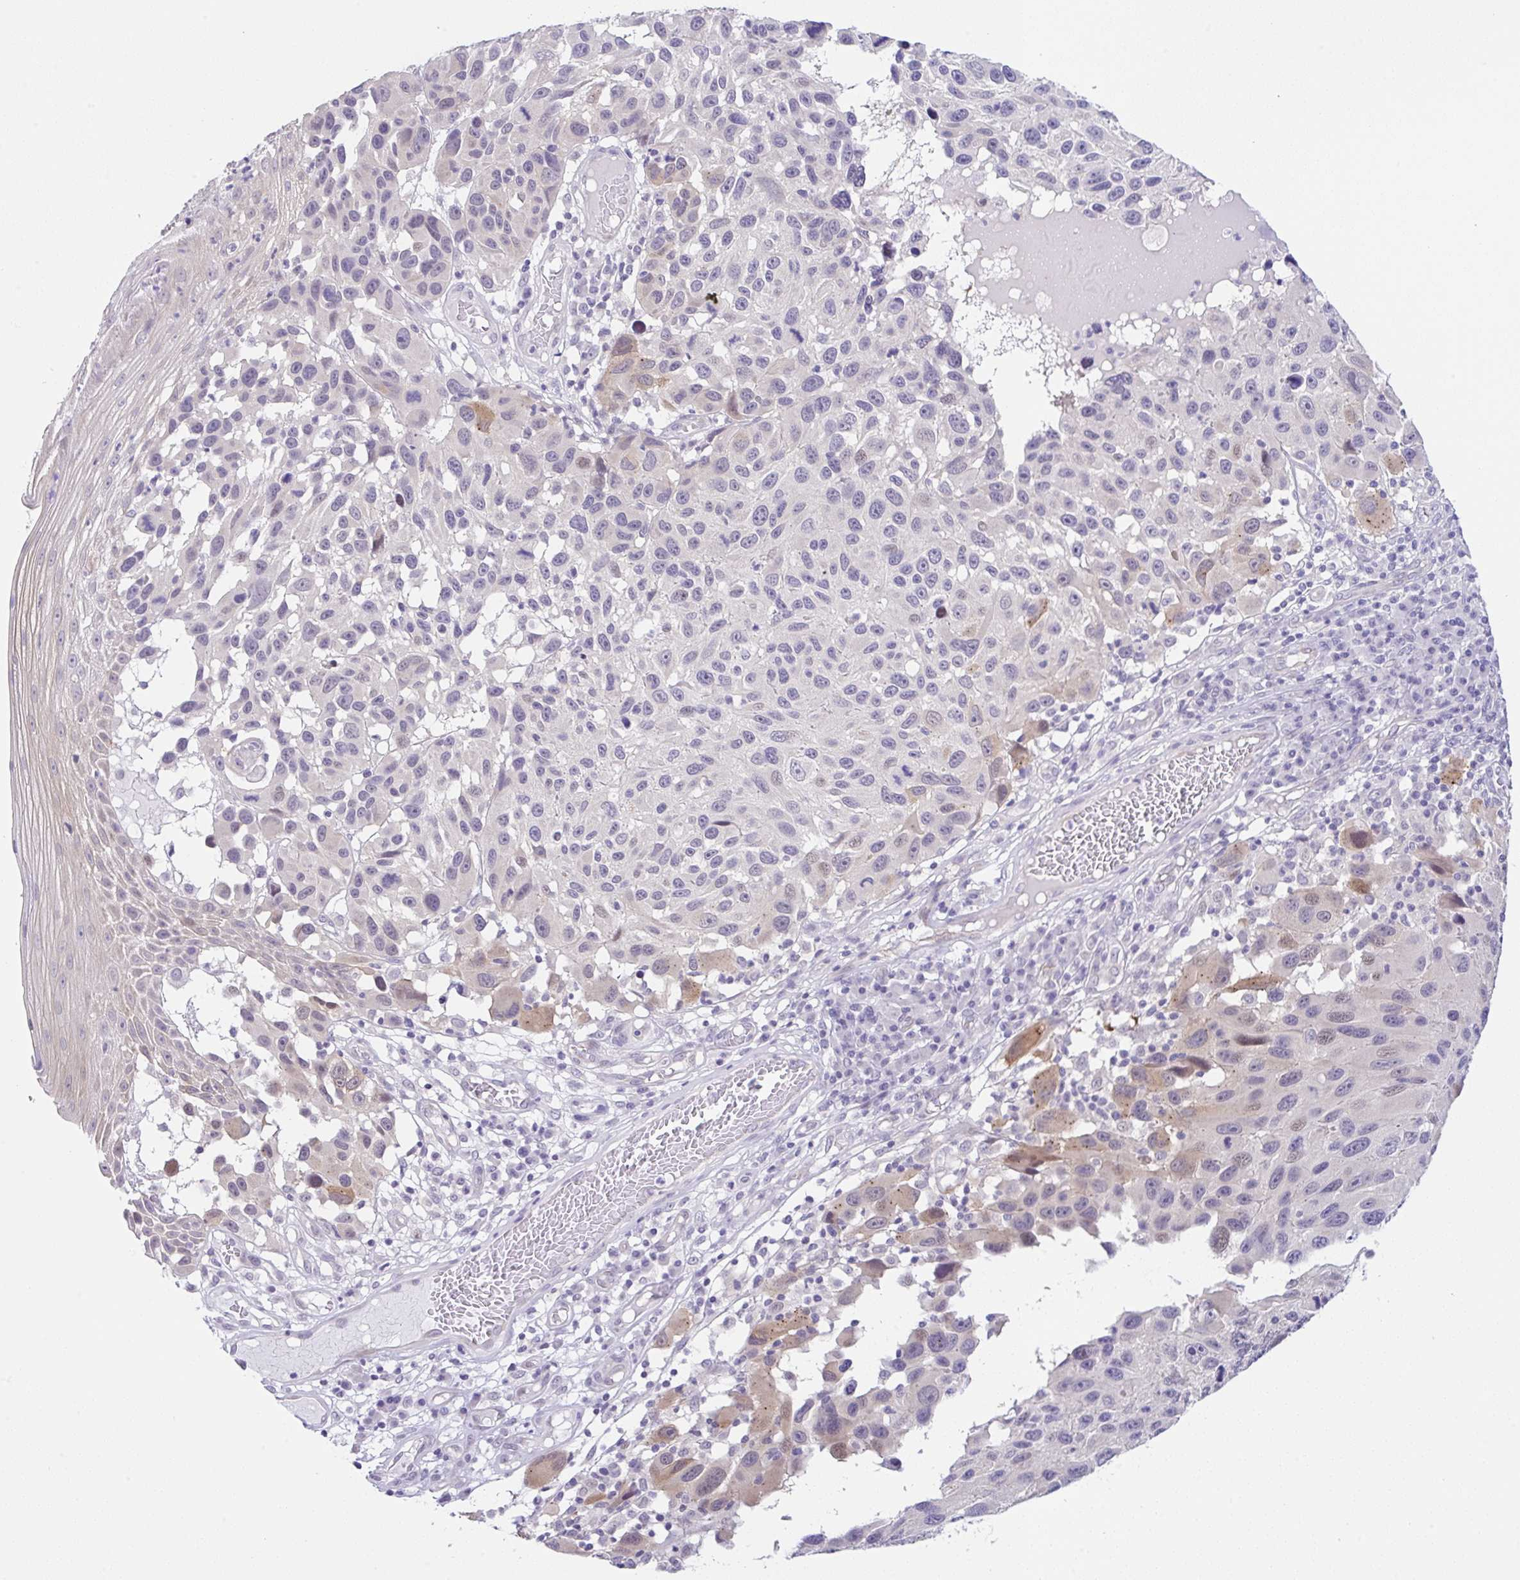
{"staining": {"intensity": "negative", "quantity": "none", "location": "none"}, "tissue": "melanoma", "cell_type": "Tumor cells", "image_type": "cancer", "snomed": [{"axis": "morphology", "description": "Malignant melanoma, NOS"}, {"axis": "topography", "description": "Skin"}], "caption": "Immunohistochemistry image of melanoma stained for a protein (brown), which demonstrates no expression in tumor cells. (Stains: DAB immunohistochemistry with hematoxylin counter stain, Microscopy: brightfield microscopy at high magnification).", "gene": "CGNL1", "patient": {"sex": "male", "age": 53}}